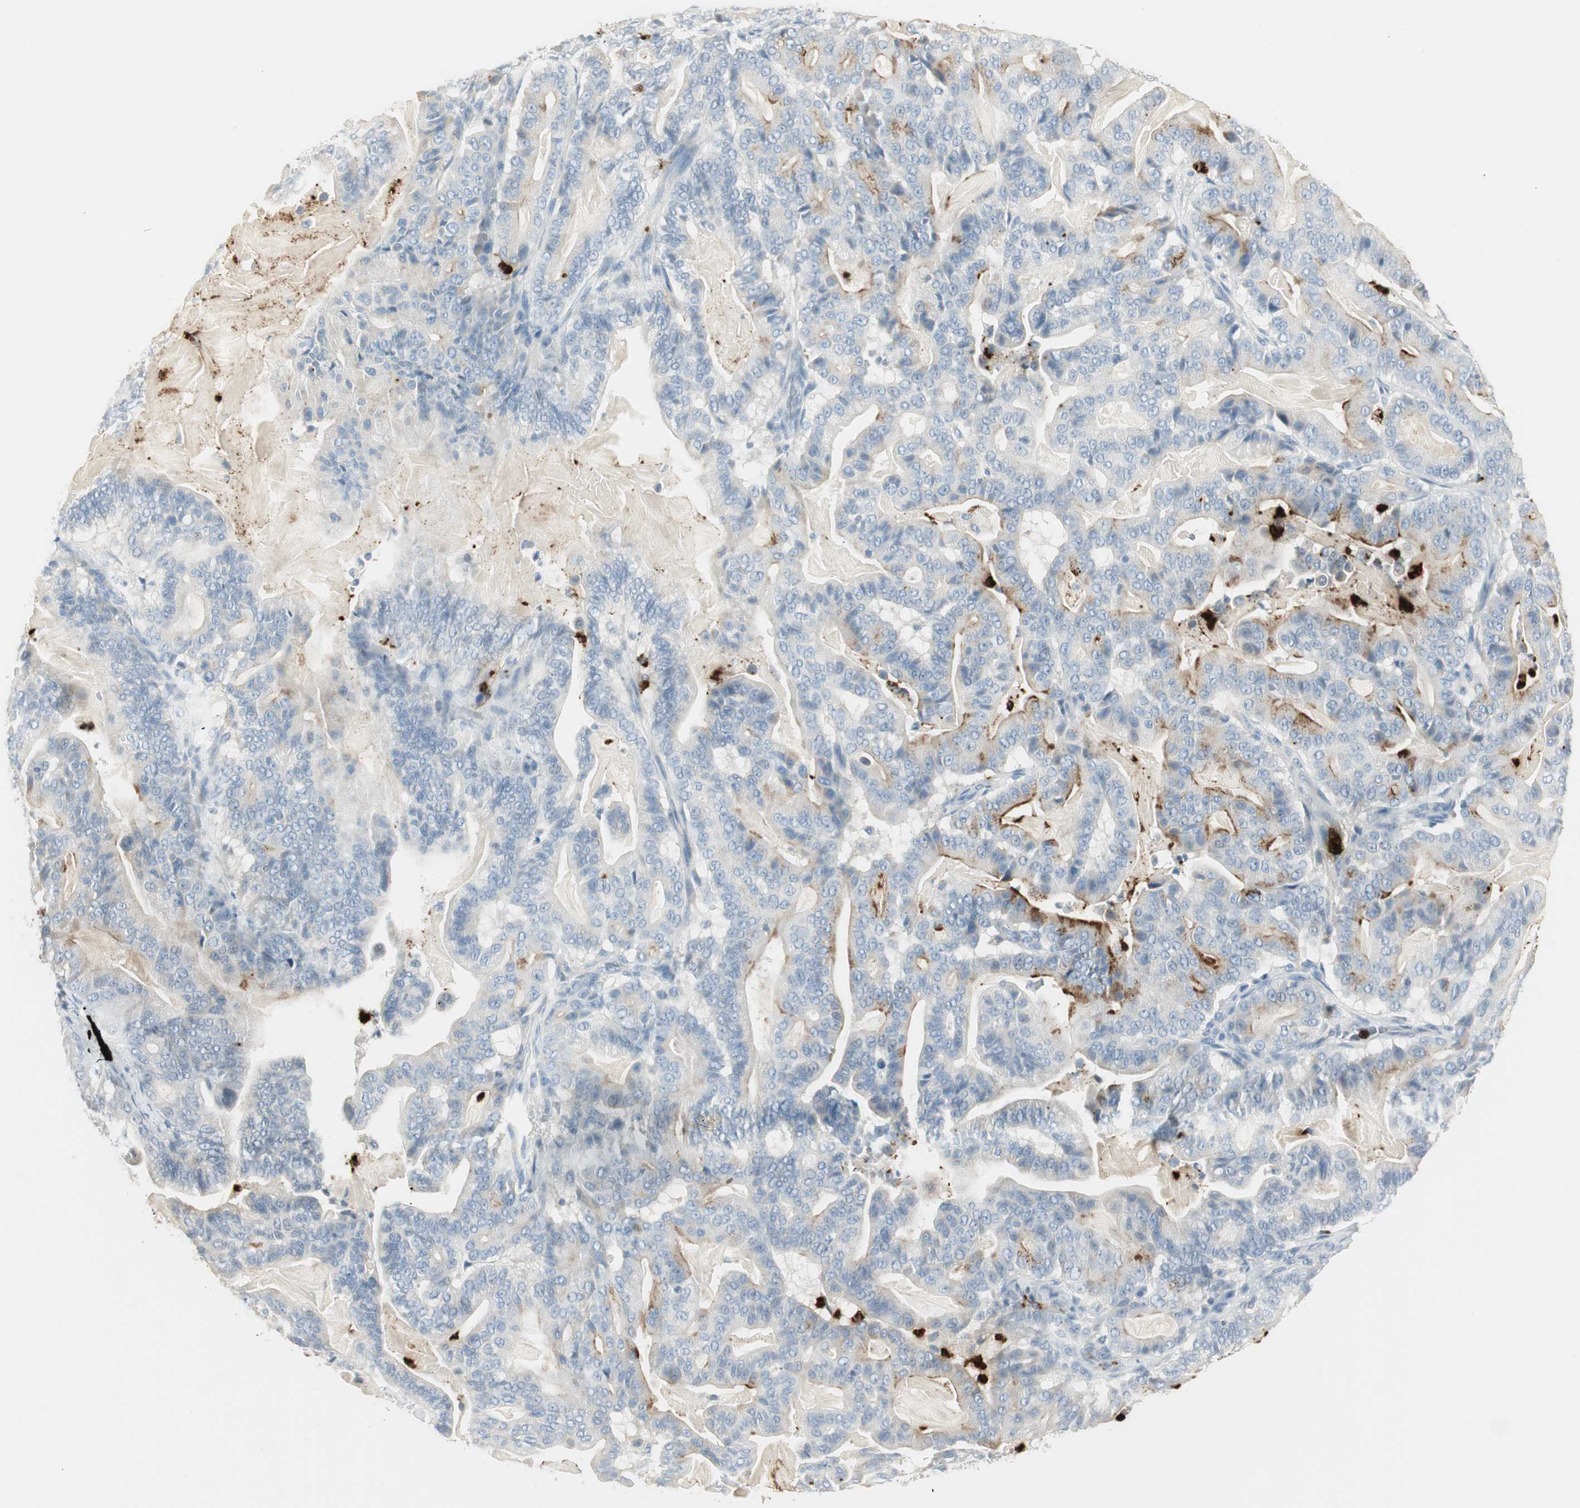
{"staining": {"intensity": "moderate", "quantity": "25%-75%", "location": "cytoplasmic/membranous"}, "tissue": "pancreatic cancer", "cell_type": "Tumor cells", "image_type": "cancer", "snomed": [{"axis": "morphology", "description": "Adenocarcinoma, NOS"}, {"axis": "topography", "description": "Pancreas"}], "caption": "IHC micrograph of human pancreatic cancer stained for a protein (brown), which demonstrates medium levels of moderate cytoplasmic/membranous staining in approximately 25%-75% of tumor cells.", "gene": "PRTN3", "patient": {"sex": "male", "age": 63}}